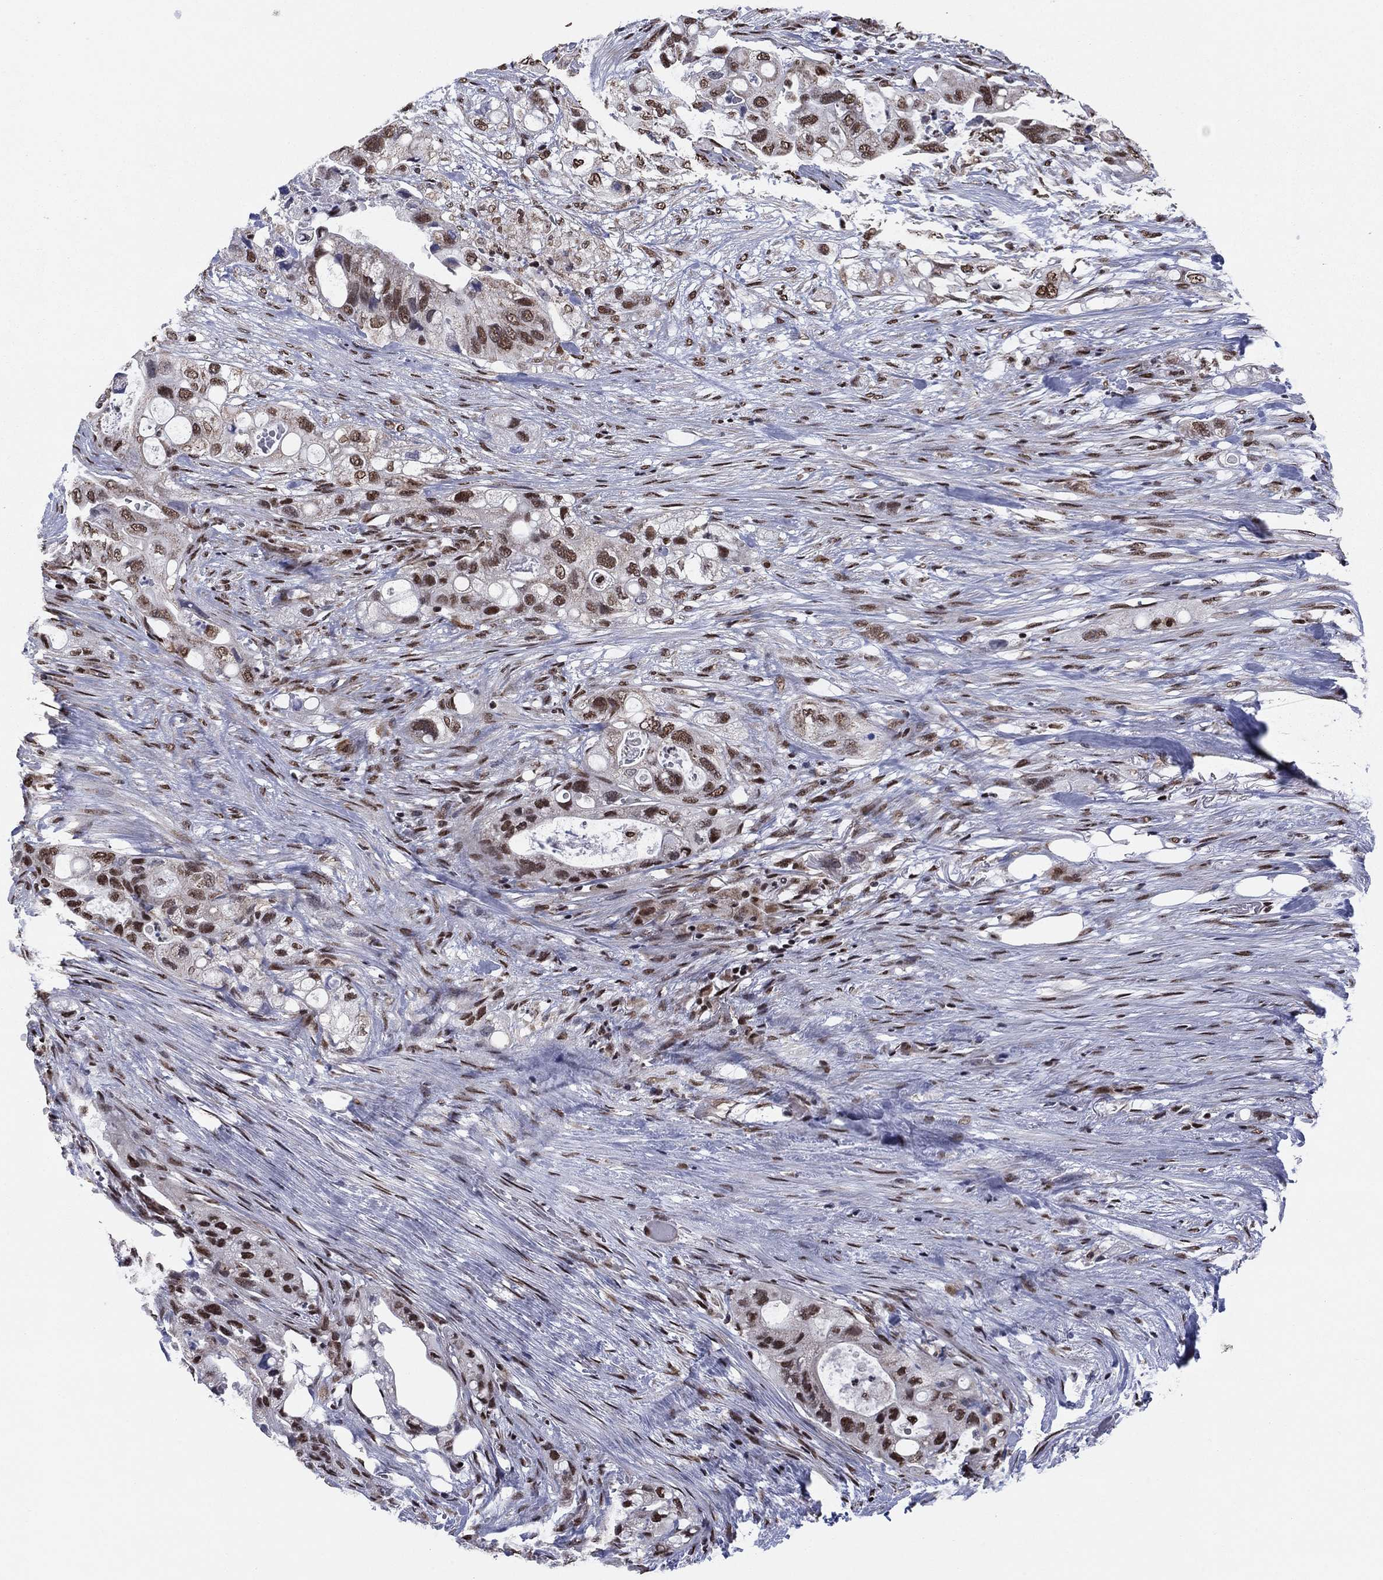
{"staining": {"intensity": "moderate", "quantity": ">75%", "location": "cytoplasmic/membranous,nuclear"}, "tissue": "pancreatic cancer", "cell_type": "Tumor cells", "image_type": "cancer", "snomed": [{"axis": "morphology", "description": "Adenocarcinoma, NOS"}, {"axis": "topography", "description": "Pancreas"}], "caption": "Pancreatic cancer stained with a brown dye shows moderate cytoplasmic/membranous and nuclear positive positivity in about >75% of tumor cells.", "gene": "N4BP2", "patient": {"sex": "female", "age": 72}}